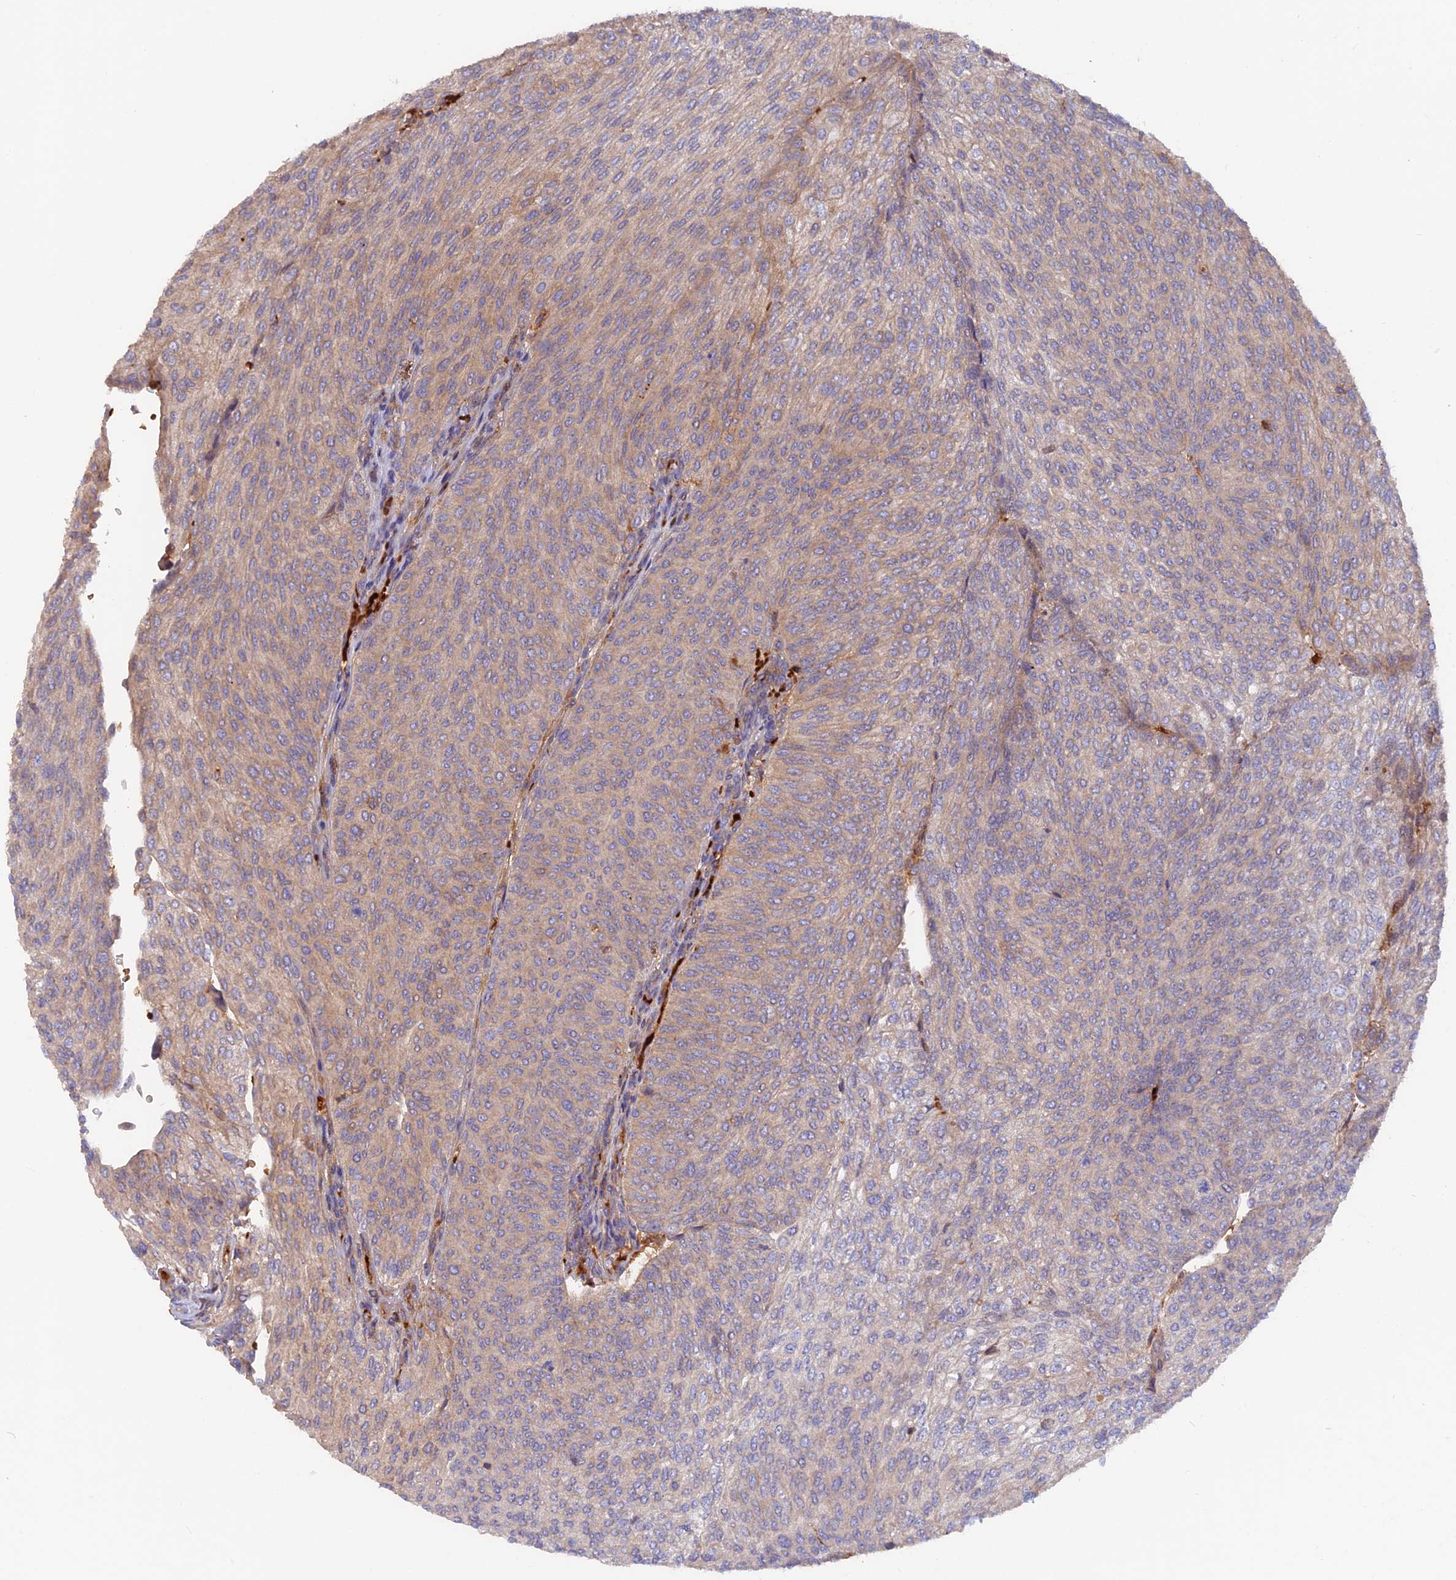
{"staining": {"intensity": "weak", "quantity": "<25%", "location": "cytoplasmic/membranous"}, "tissue": "urothelial cancer", "cell_type": "Tumor cells", "image_type": "cancer", "snomed": [{"axis": "morphology", "description": "Urothelial carcinoma, High grade"}, {"axis": "topography", "description": "Urinary bladder"}], "caption": "Immunohistochemistry of high-grade urothelial carcinoma displays no expression in tumor cells. (DAB IHC, high magnification).", "gene": "CPNE7", "patient": {"sex": "female", "age": 79}}